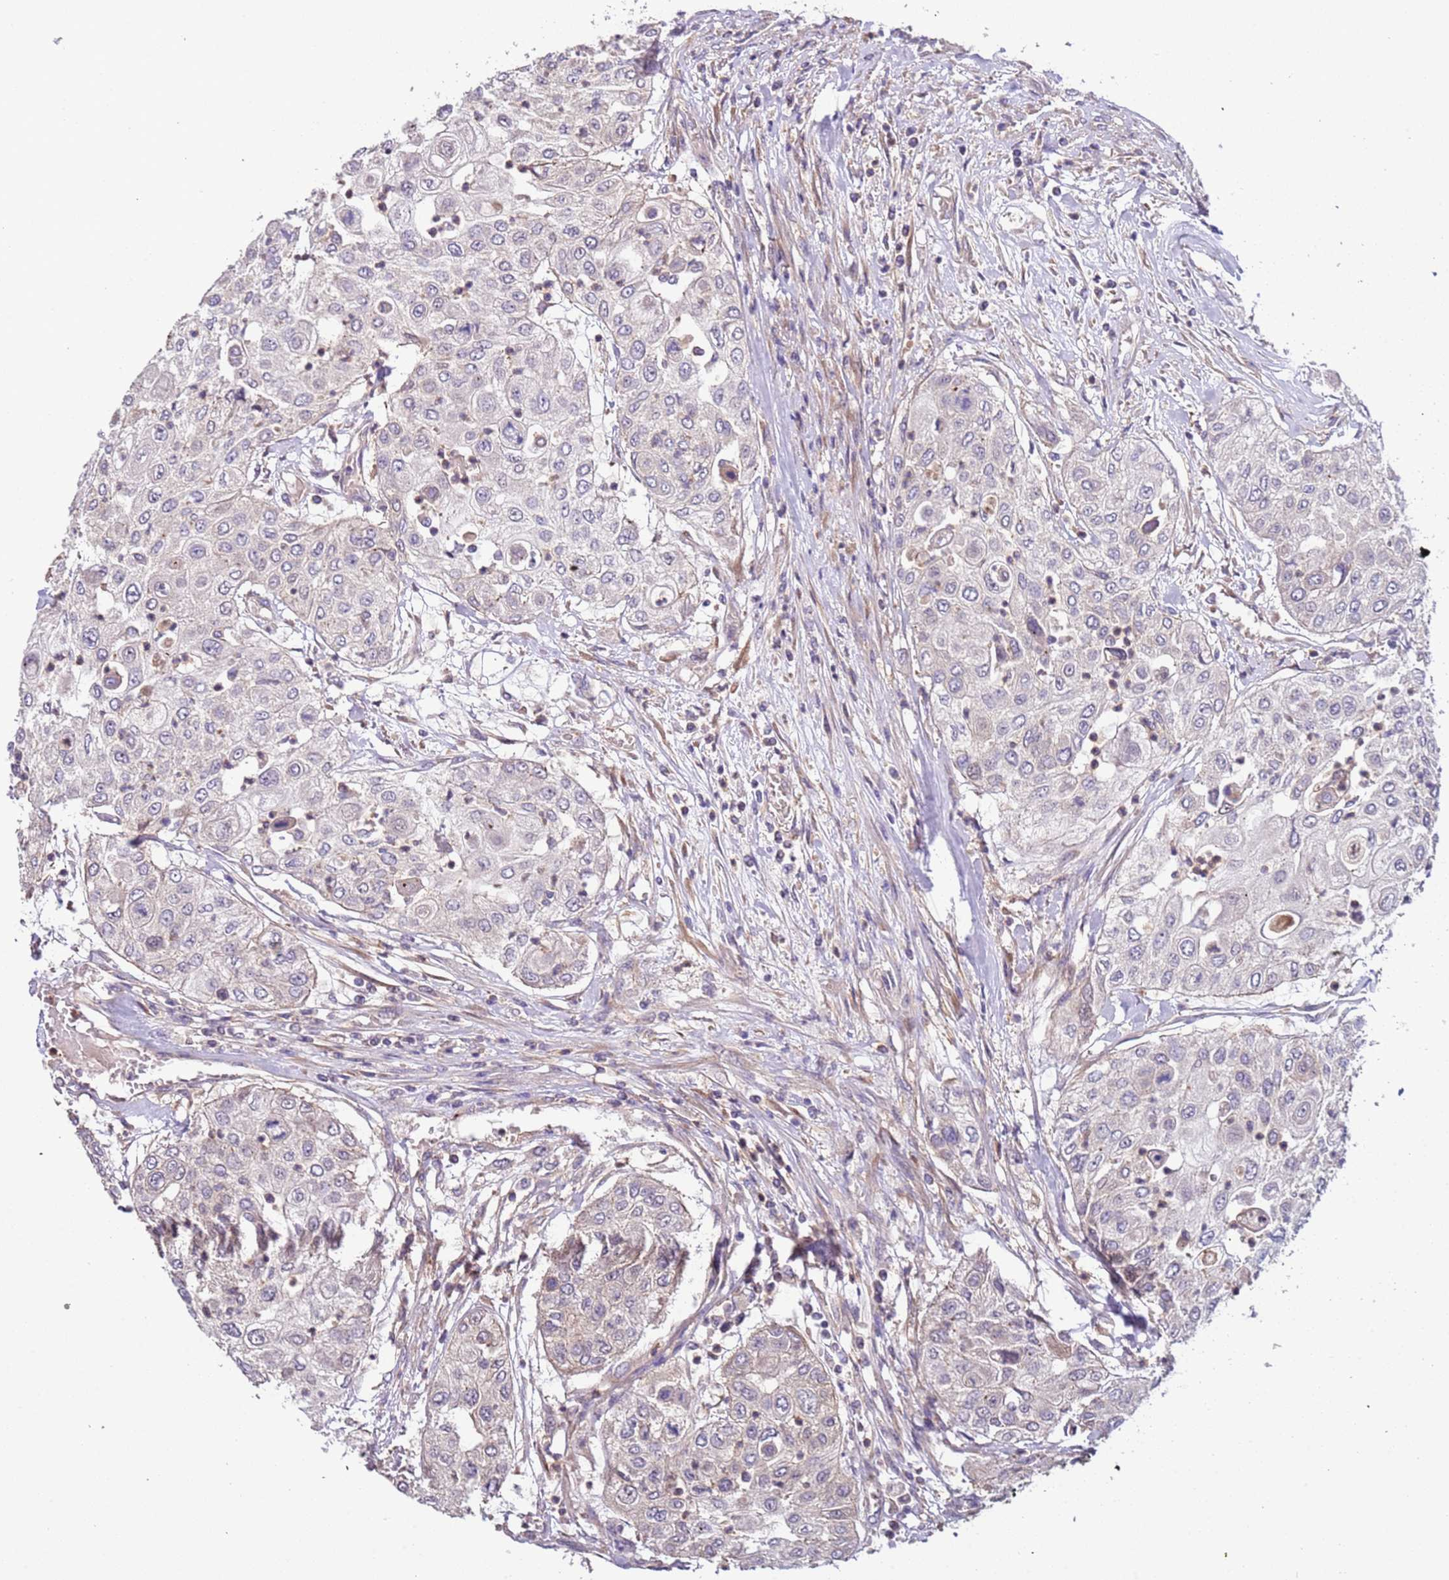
{"staining": {"intensity": "weak", "quantity": "<25%", "location": "cytoplasmic/membranous"}, "tissue": "urothelial cancer", "cell_type": "Tumor cells", "image_type": "cancer", "snomed": [{"axis": "morphology", "description": "Urothelial carcinoma, High grade"}, {"axis": "topography", "description": "Urinary bladder"}], "caption": "An immunohistochemistry (IHC) histopathology image of high-grade urothelial carcinoma is shown. There is no staining in tumor cells of high-grade urothelial carcinoma.", "gene": "LAMB4", "patient": {"sex": "female", "age": 79}}